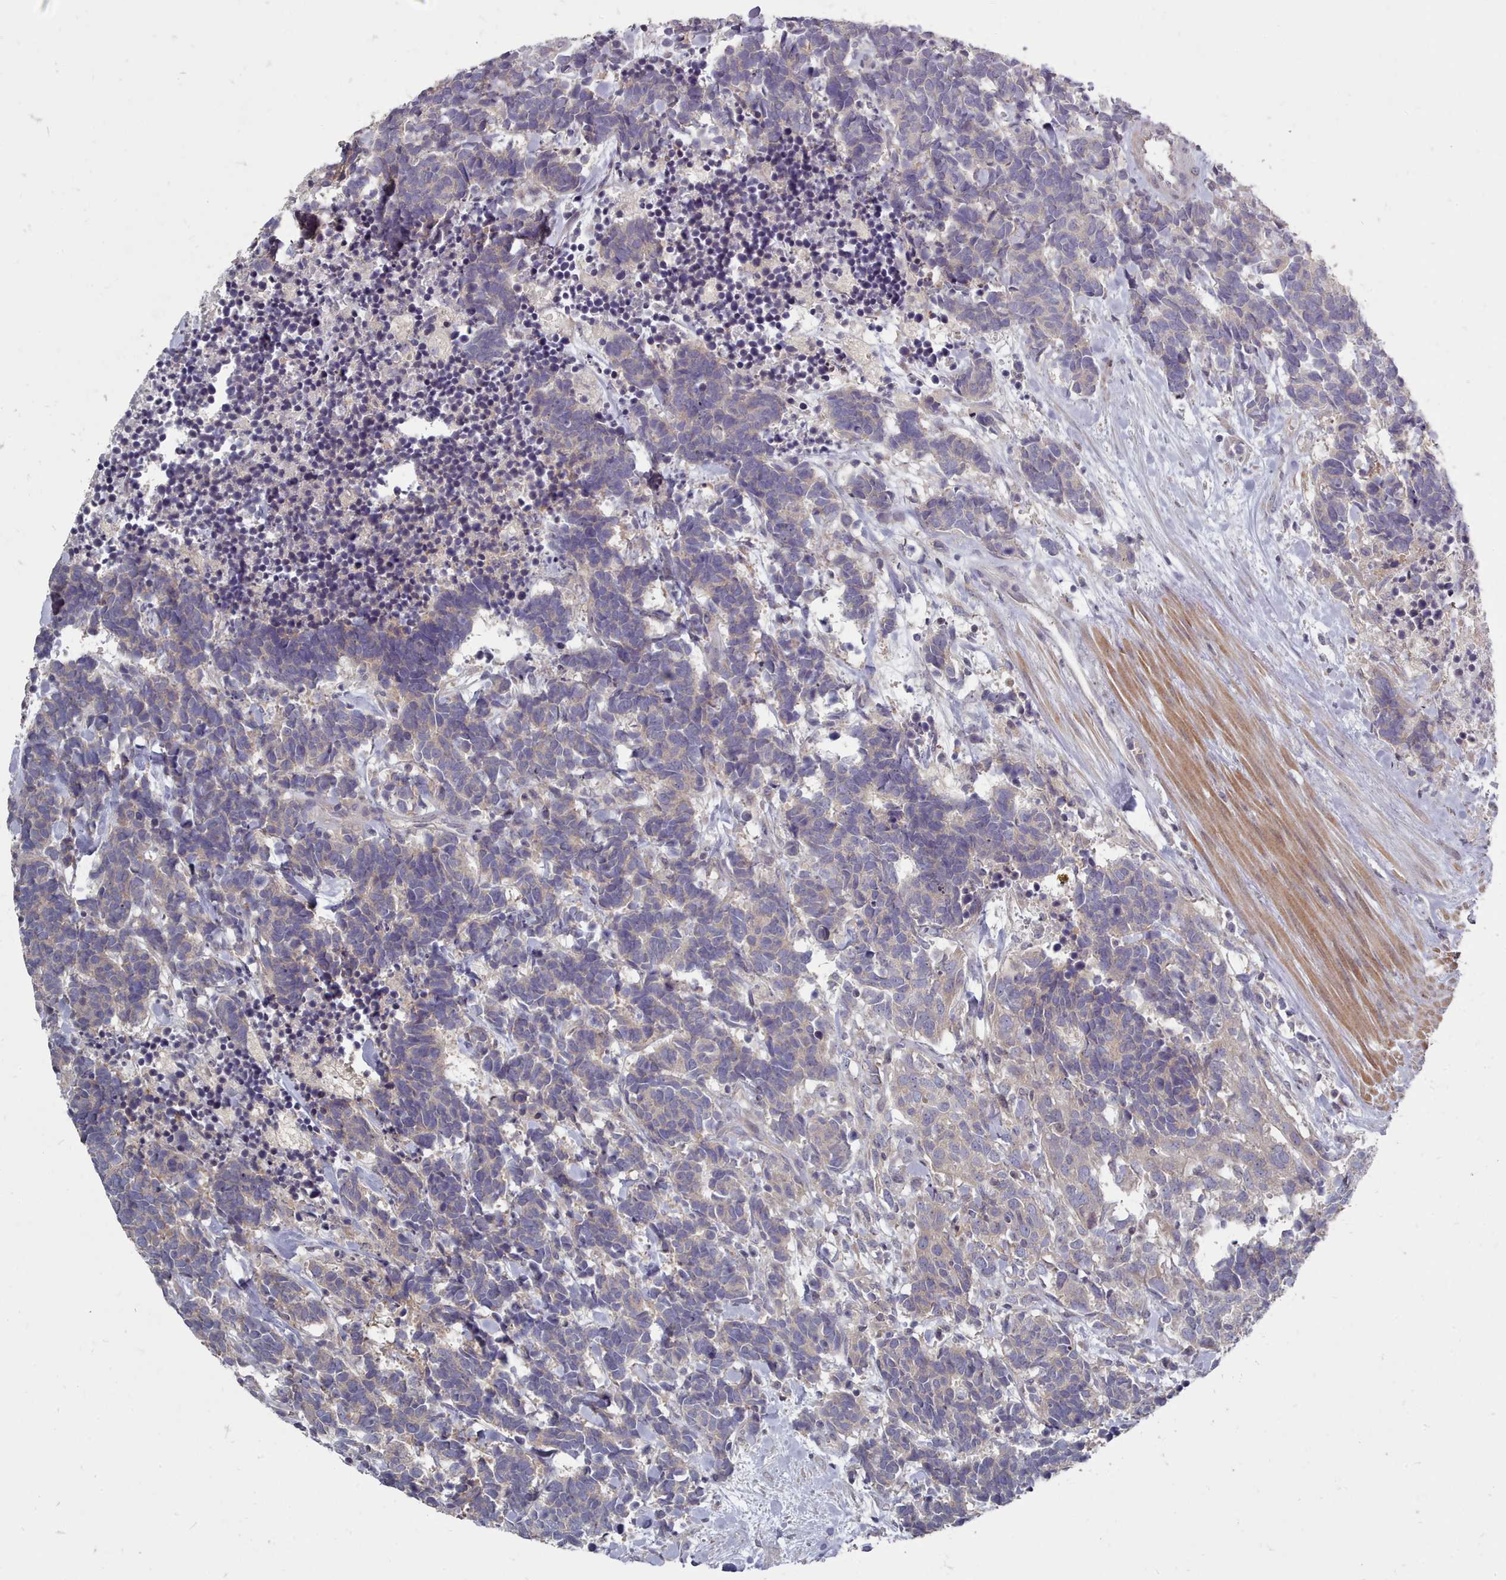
{"staining": {"intensity": "weak", "quantity": ">75%", "location": "cytoplasmic/membranous"}, "tissue": "carcinoid", "cell_type": "Tumor cells", "image_type": "cancer", "snomed": [{"axis": "morphology", "description": "Carcinoma, NOS"}, {"axis": "morphology", "description": "Carcinoid, malignant, NOS"}, {"axis": "topography", "description": "Prostate"}], "caption": "Brown immunohistochemical staining in carcinoma displays weak cytoplasmic/membranous expression in about >75% of tumor cells.", "gene": "ACKR3", "patient": {"sex": "male", "age": 57}}